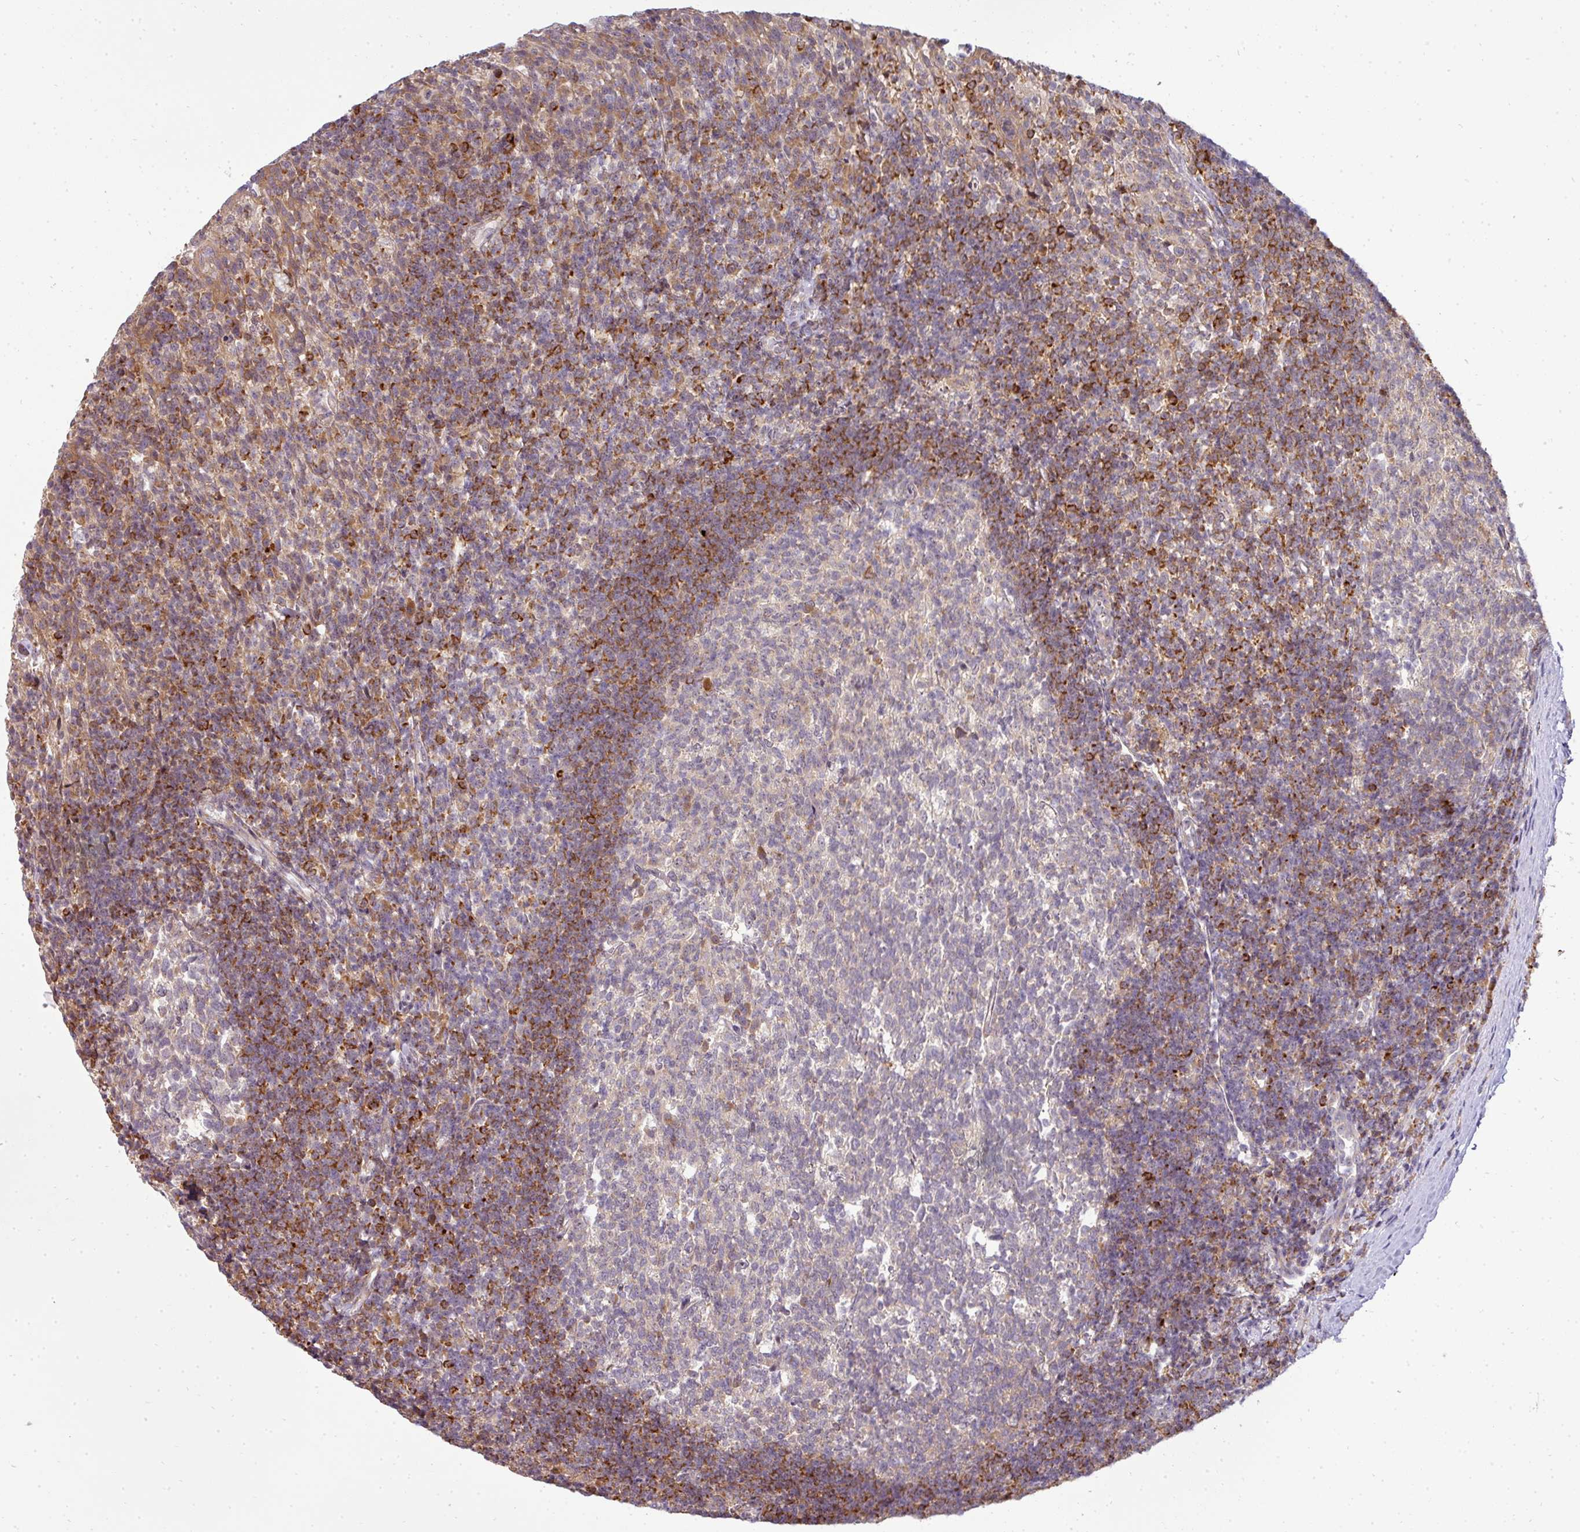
{"staining": {"intensity": "moderate", "quantity": "<25%", "location": "cytoplasmic/membranous"}, "tissue": "tonsil", "cell_type": "Germinal center cells", "image_type": "normal", "snomed": [{"axis": "morphology", "description": "Normal tissue, NOS"}, {"axis": "topography", "description": "Tonsil"}], "caption": "Immunohistochemistry (IHC) staining of normal tonsil, which reveals low levels of moderate cytoplasmic/membranous staining in about <25% of germinal center cells indicating moderate cytoplasmic/membranous protein expression. The staining was performed using DAB (brown) for protein detection and nuclei were counterstained in hematoxylin (blue).", "gene": "MAZ", "patient": {"sex": "female", "age": 10}}